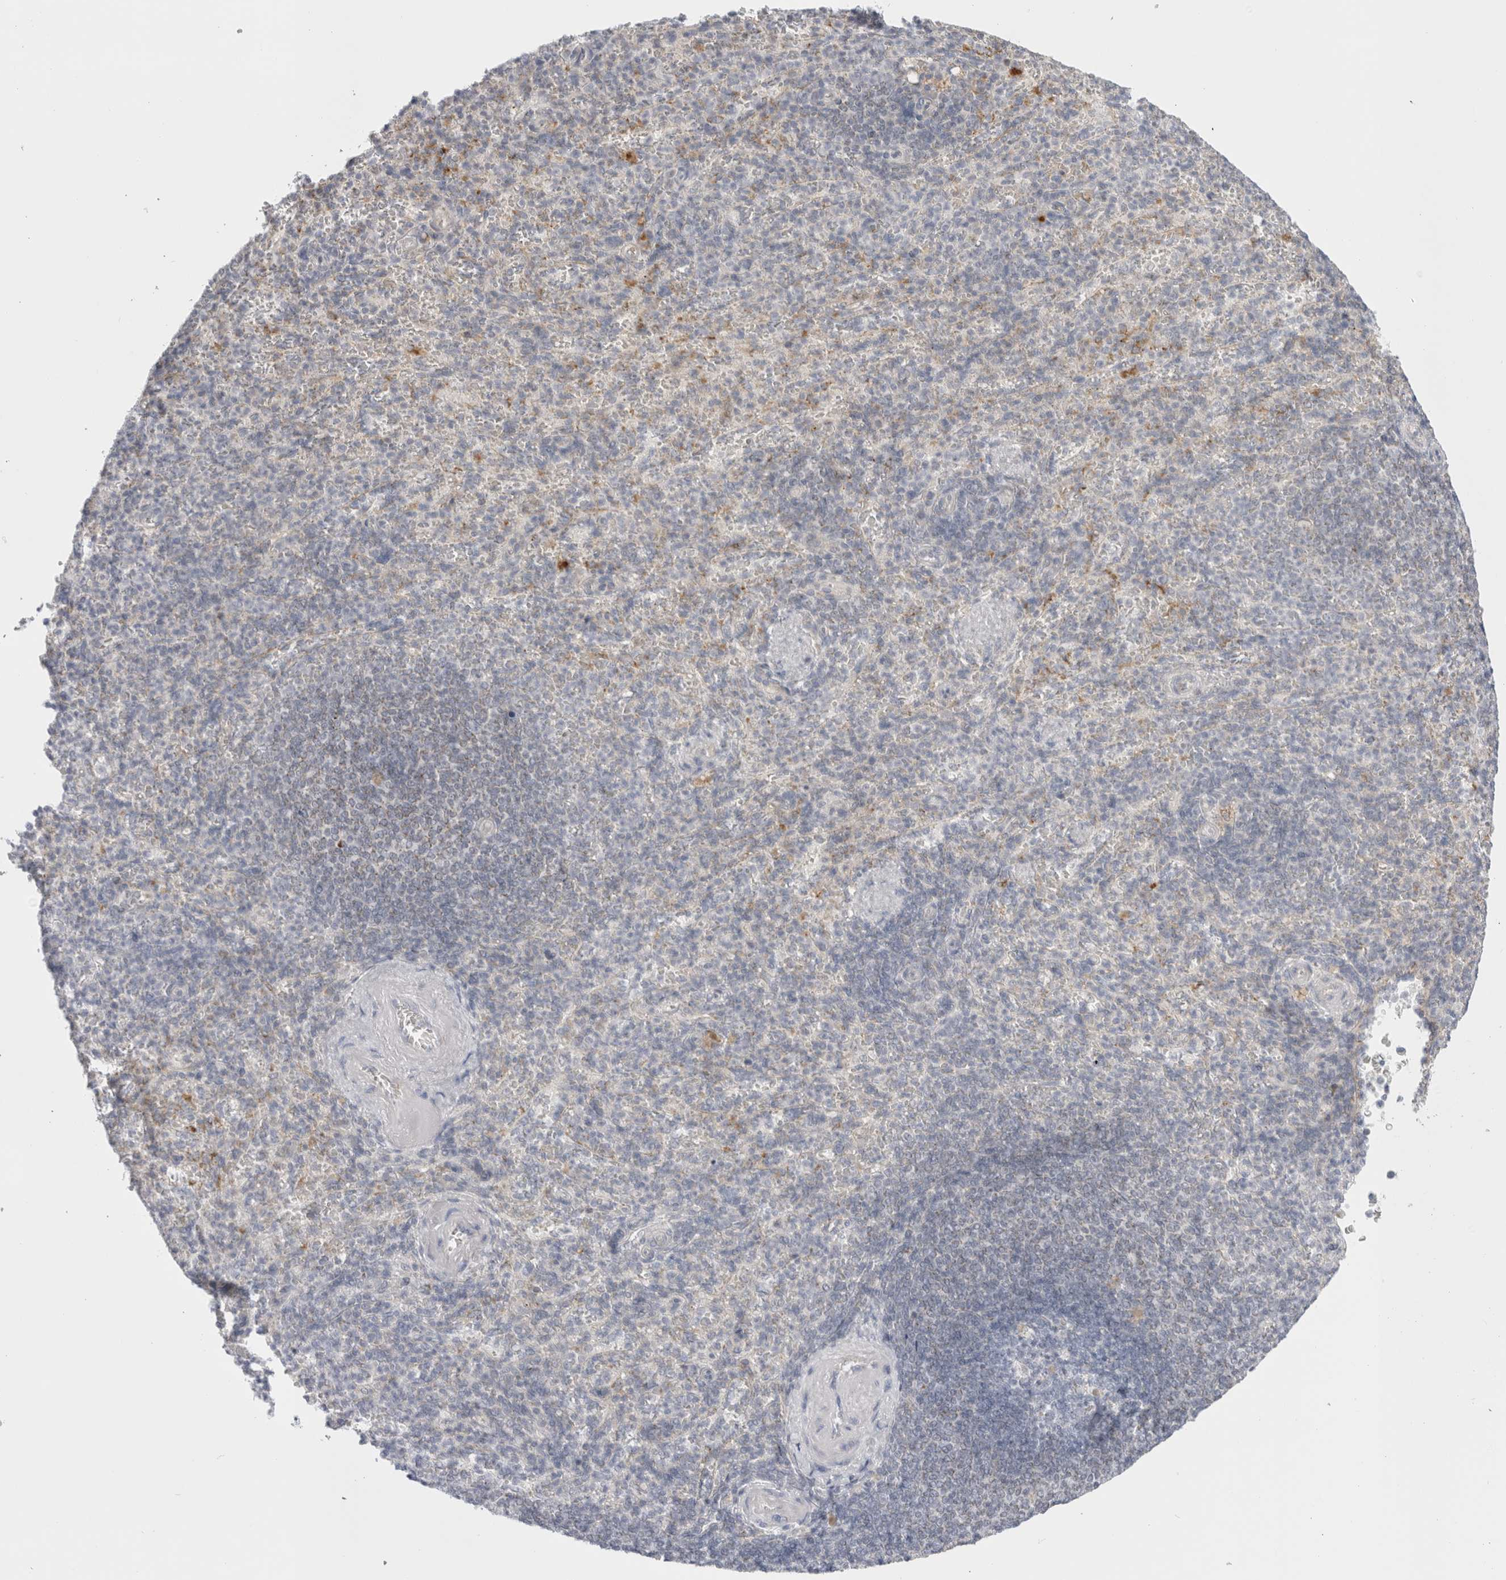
{"staining": {"intensity": "negative", "quantity": "none", "location": "none"}, "tissue": "spleen", "cell_type": "Cells in red pulp", "image_type": "normal", "snomed": [{"axis": "morphology", "description": "Normal tissue, NOS"}, {"axis": "topography", "description": "Spleen"}], "caption": "There is no significant expression in cells in red pulp of spleen. Brightfield microscopy of immunohistochemistry (IHC) stained with DAB (3,3'-diaminobenzidine) (brown) and hematoxylin (blue), captured at high magnification.", "gene": "FAHD1", "patient": {"sex": "female", "age": 74}}